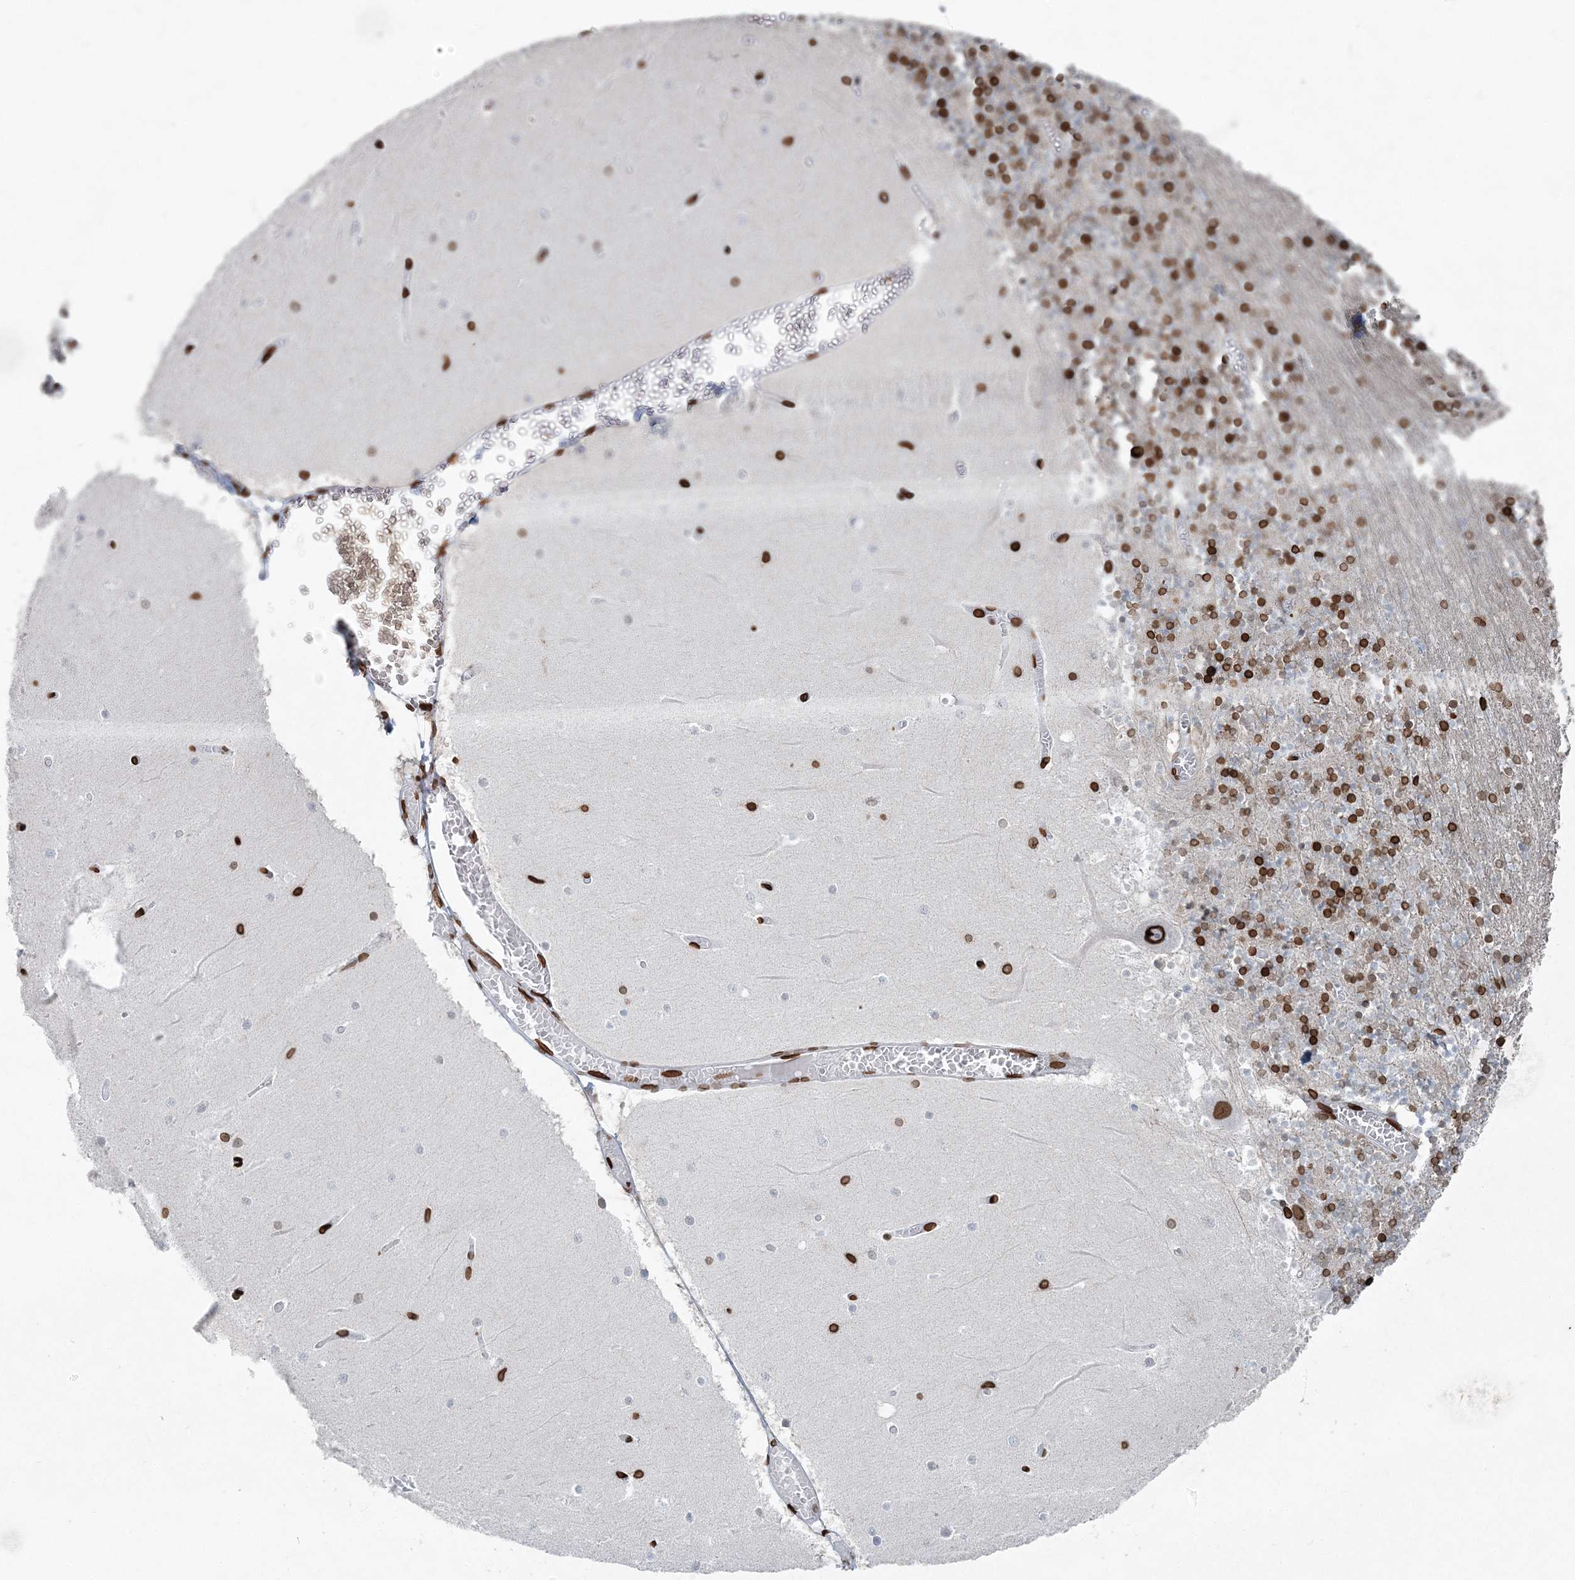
{"staining": {"intensity": "strong", "quantity": ">75%", "location": "cytoplasmic/membranous,nuclear"}, "tissue": "cerebellum", "cell_type": "Cells in granular layer", "image_type": "normal", "snomed": [{"axis": "morphology", "description": "Normal tissue, NOS"}, {"axis": "topography", "description": "Cerebellum"}], "caption": "Protein expression analysis of normal cerebellum demonstrates strong cytoplasmic/membranous,nuclear expression in about >75% of cells in granular layer. The protein is shown in brown color, while the nuclei are stained blue.", "gene": "GJD4", "patient": {"sex": "female", "age": 28}}